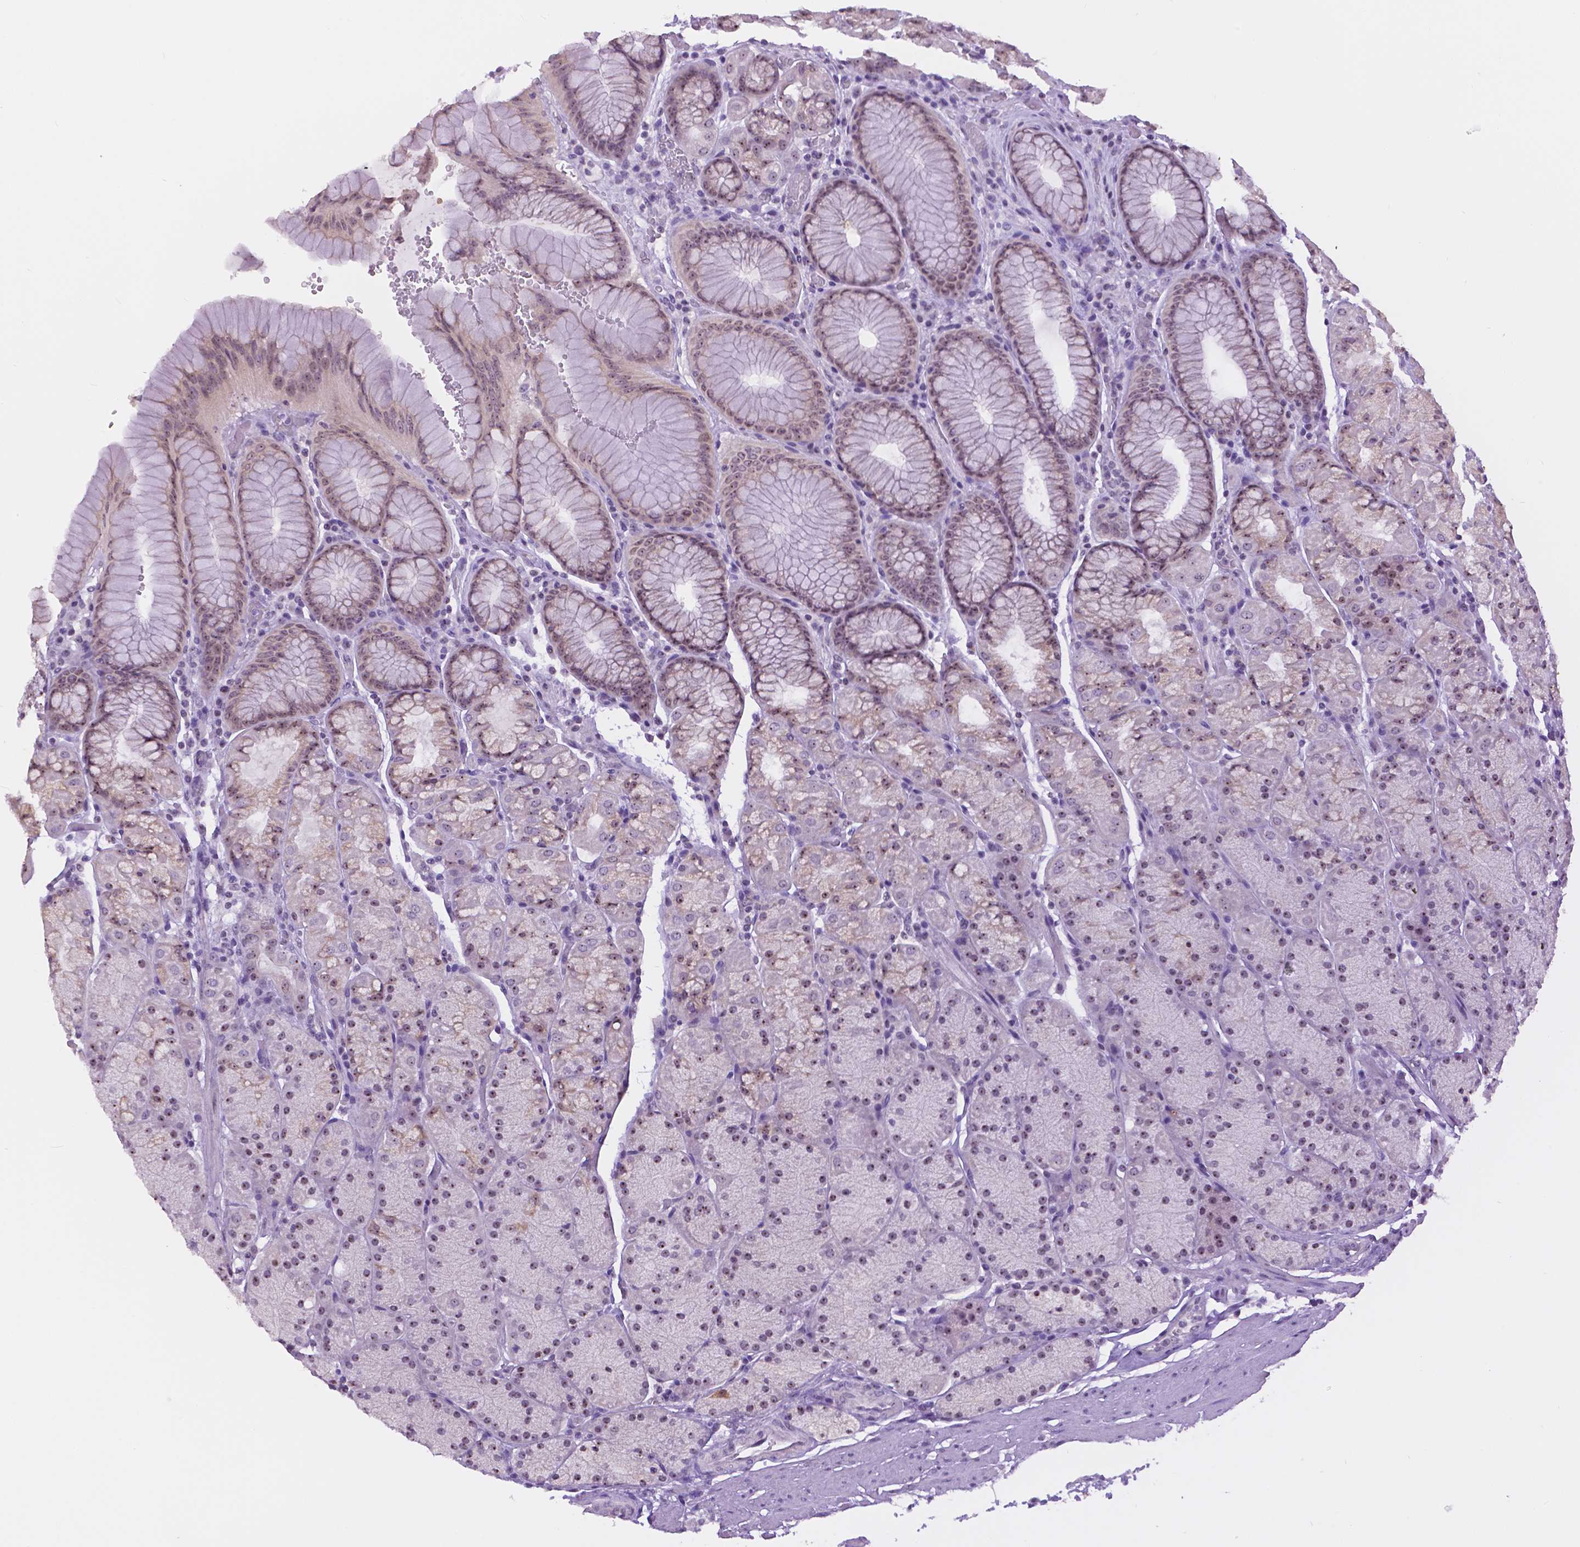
{"staining": {"intensity": "moderate", "quantity": "<25%", "location": "nuclear"}, "tissue": "stomach", "cell_type": "Glandular cells", "image_type": "normal", "snomed": [{"axis": "morphology", "description": "Normal tissue, NOS"}, {"axis": "topography", "description": "Stomach, upper"}, {"axis": "topography", "description": "Stomach"}], "caption": "Benign stomach shows moderate nuclear staining in approximately <25% of glandular cells (brown staining indicates protein expression, while blue staining denotes nuclei)..", "gene": "NHP2", "patient": {"sex": "male", "age": 76}}